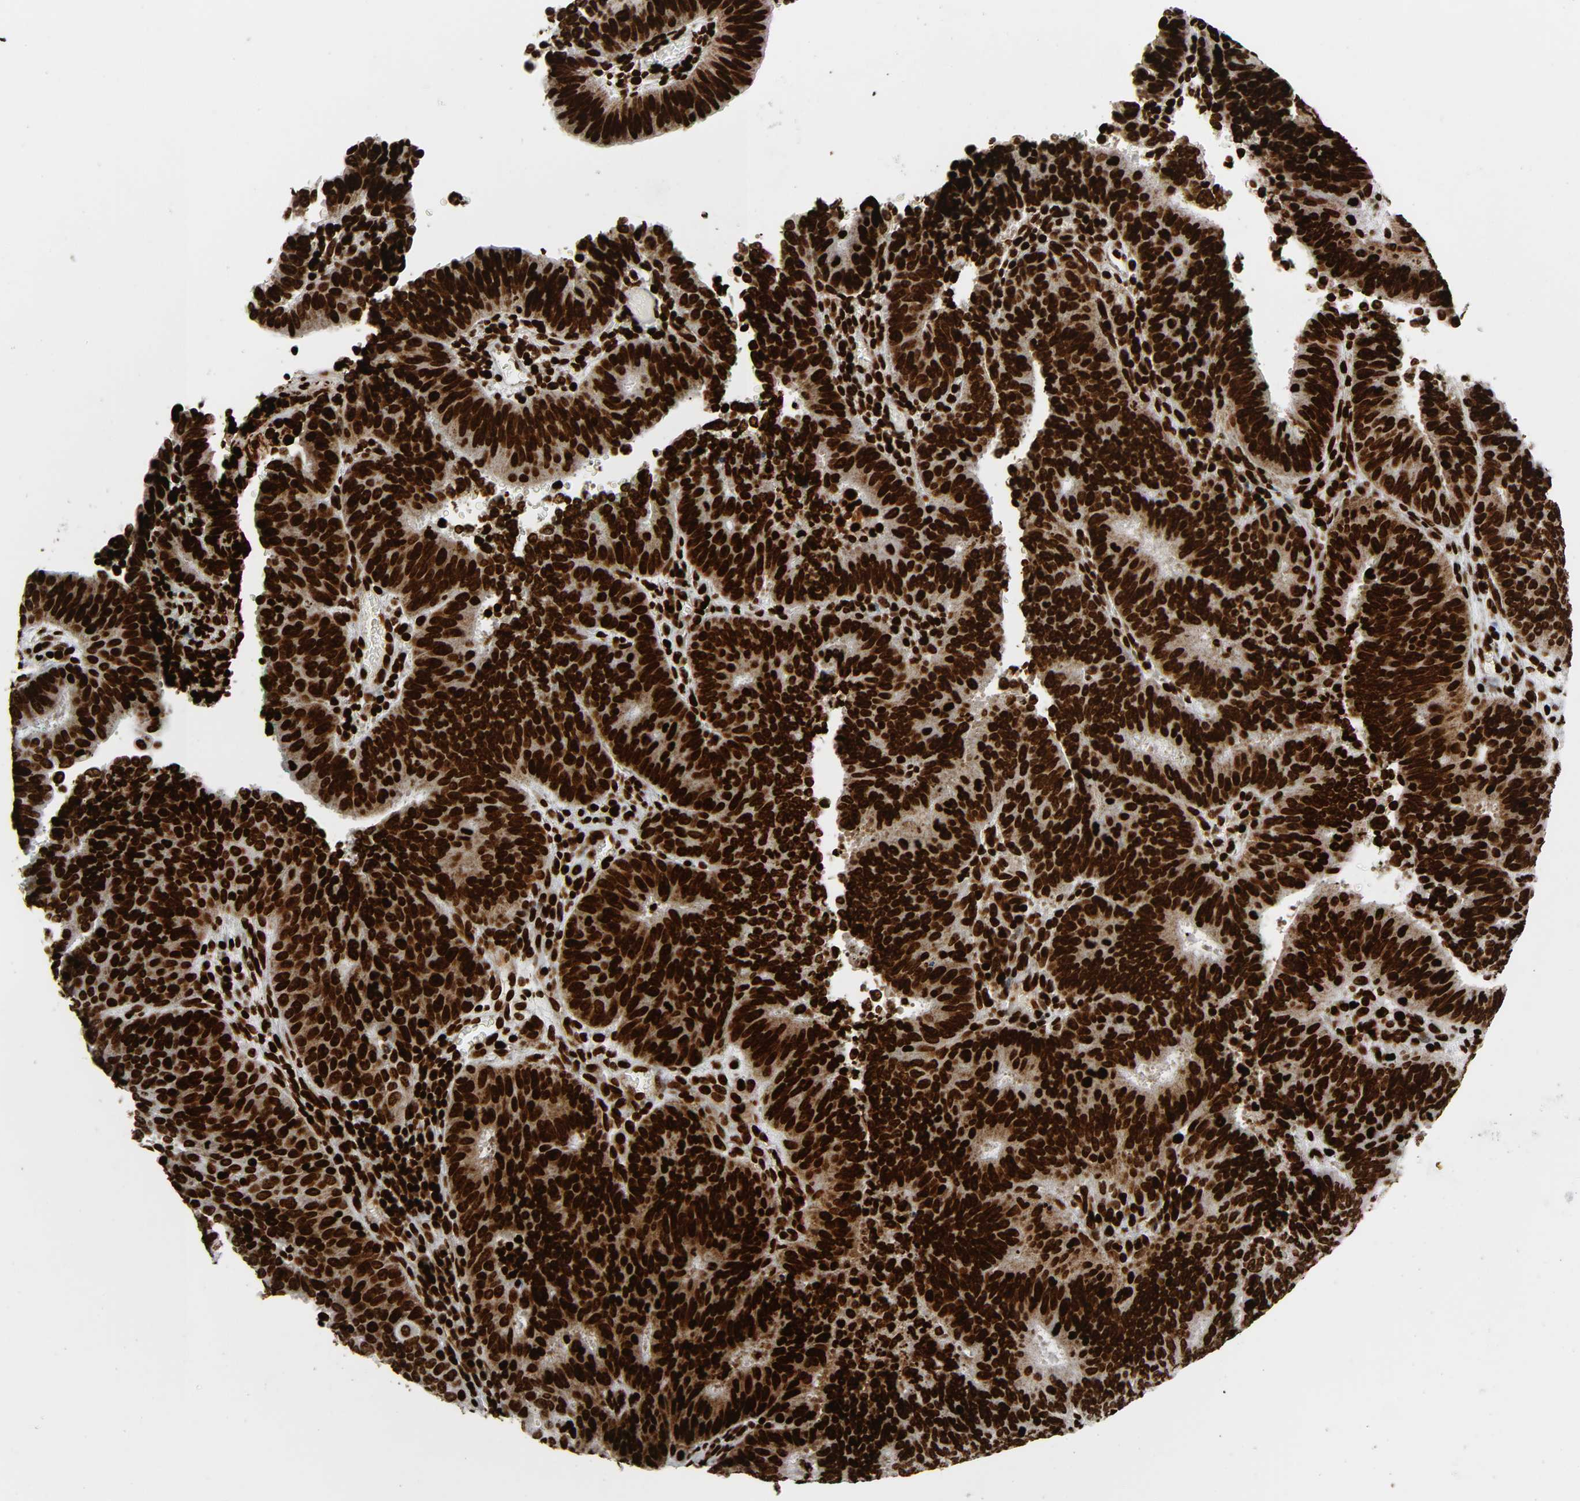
{"staining": {"intensity": "strong", "quantity": ">75%", "location": "nuclear"}, "tissue": "cervical cancer", "cell_type": "Tumor cells", "image_type": "cancer", "snomed": [{"axis": "morphology", "description": "Adenocarcinoma, NOS"}, {"axis": "topography", "description": "Cervix"}], "caption": "Protein staining of cervical adenocarcinoma tissue reveals strong nuclear expression in approximately >75% of tumor cells.", "gene": "RXRA", "patient": {"sex": "female", "age": 44}}